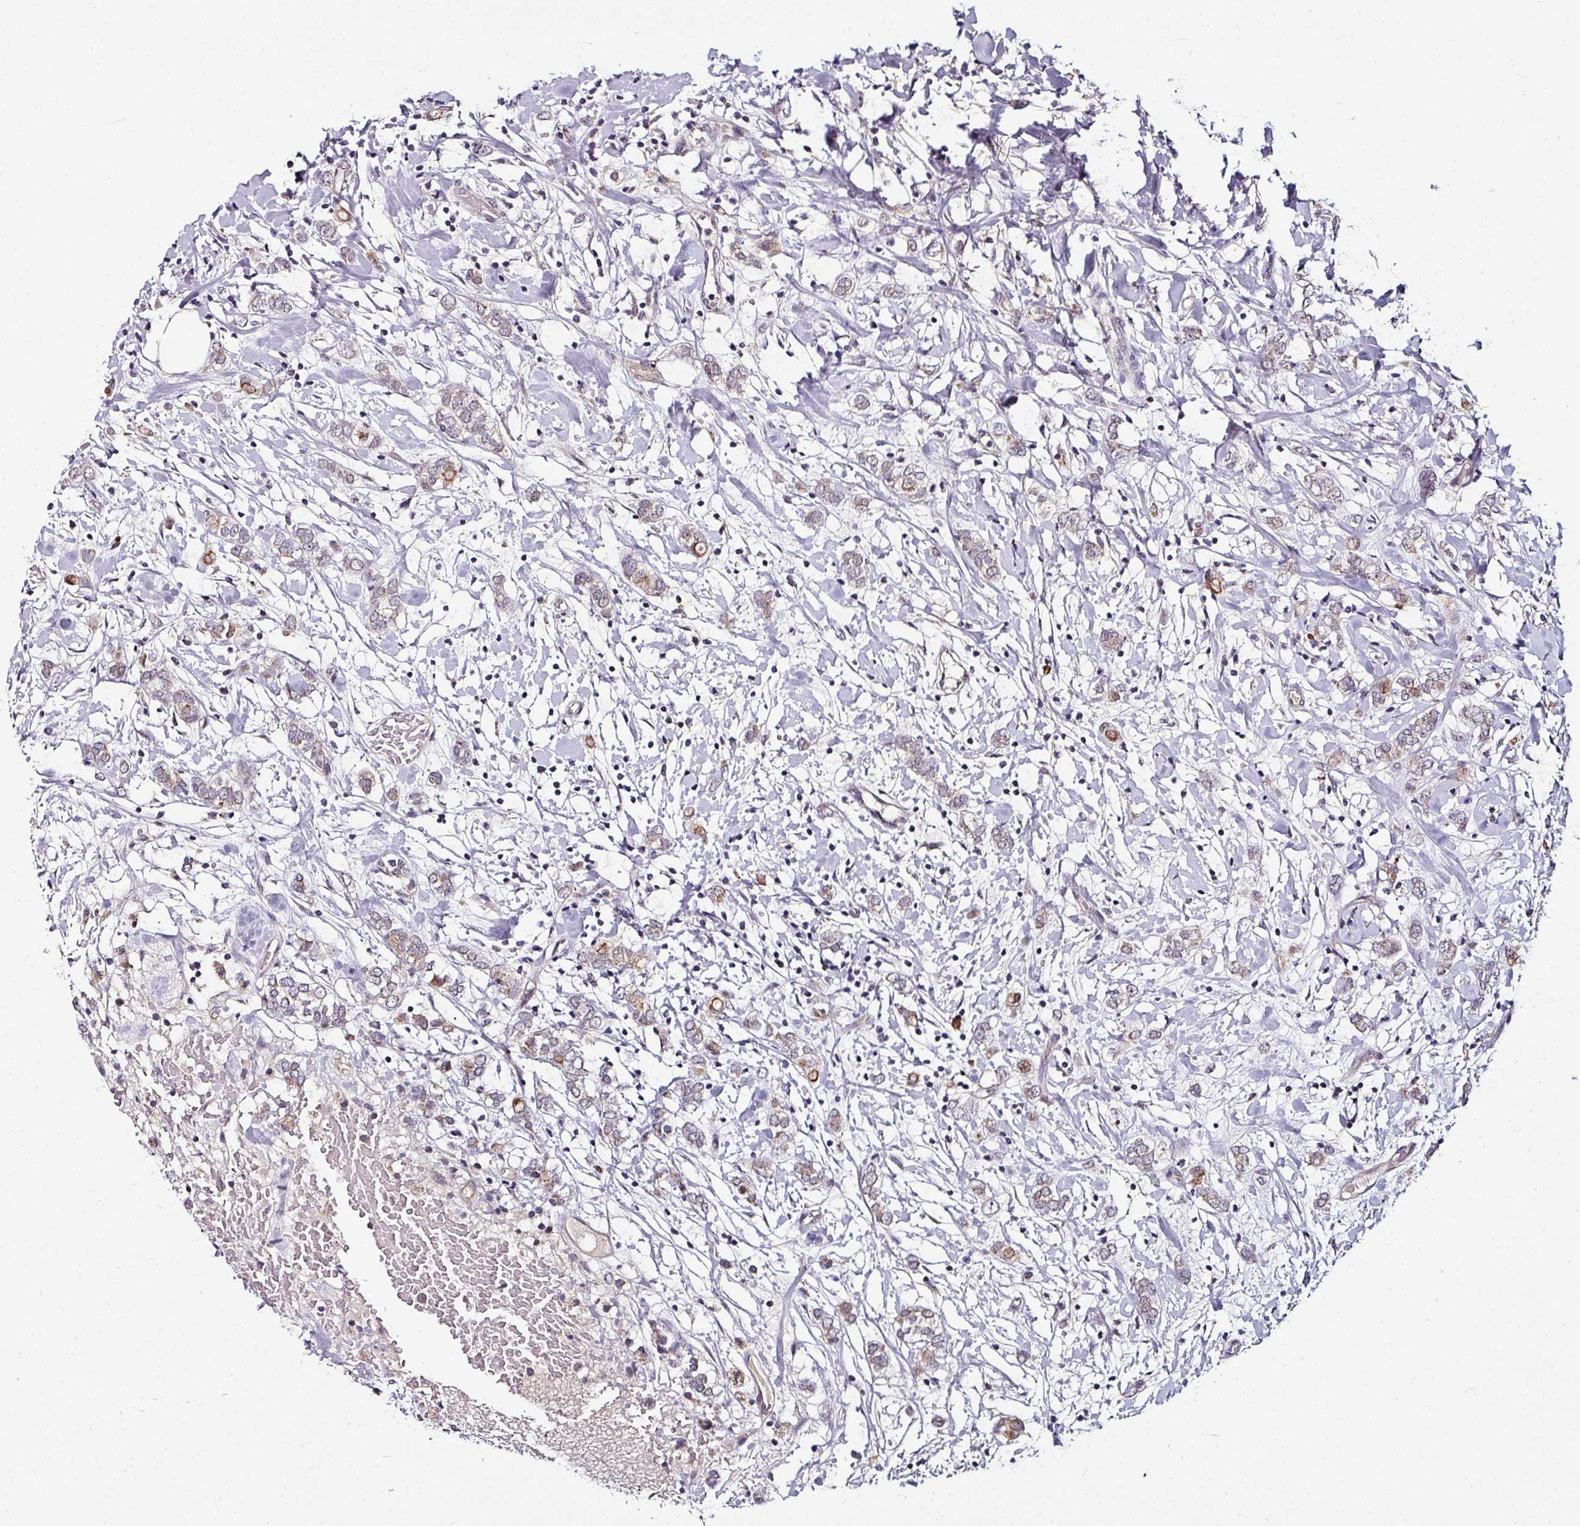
{"staining": {"intensity": "weak", "quantity": "<25%", "location": "cytoplasmic/membranous"}, "tissue": "breast cancer", "cell_type": "Tumor cells", "image_type": "cancer", "snomed": [{"axis": "morphology", "description": "Normal tissue, NOS"}, {"axis": "morphology", "description": "Lobular carcinoma"}, {"axis": "topography", "description": "Breast"}], "caption": "Lobular carcinoma (breast) was stained to show a protein in brown. There is no significant positivity in tumor cells.", "gene": "NAPSA", "patient": {"sex": "female", "age": 47}}